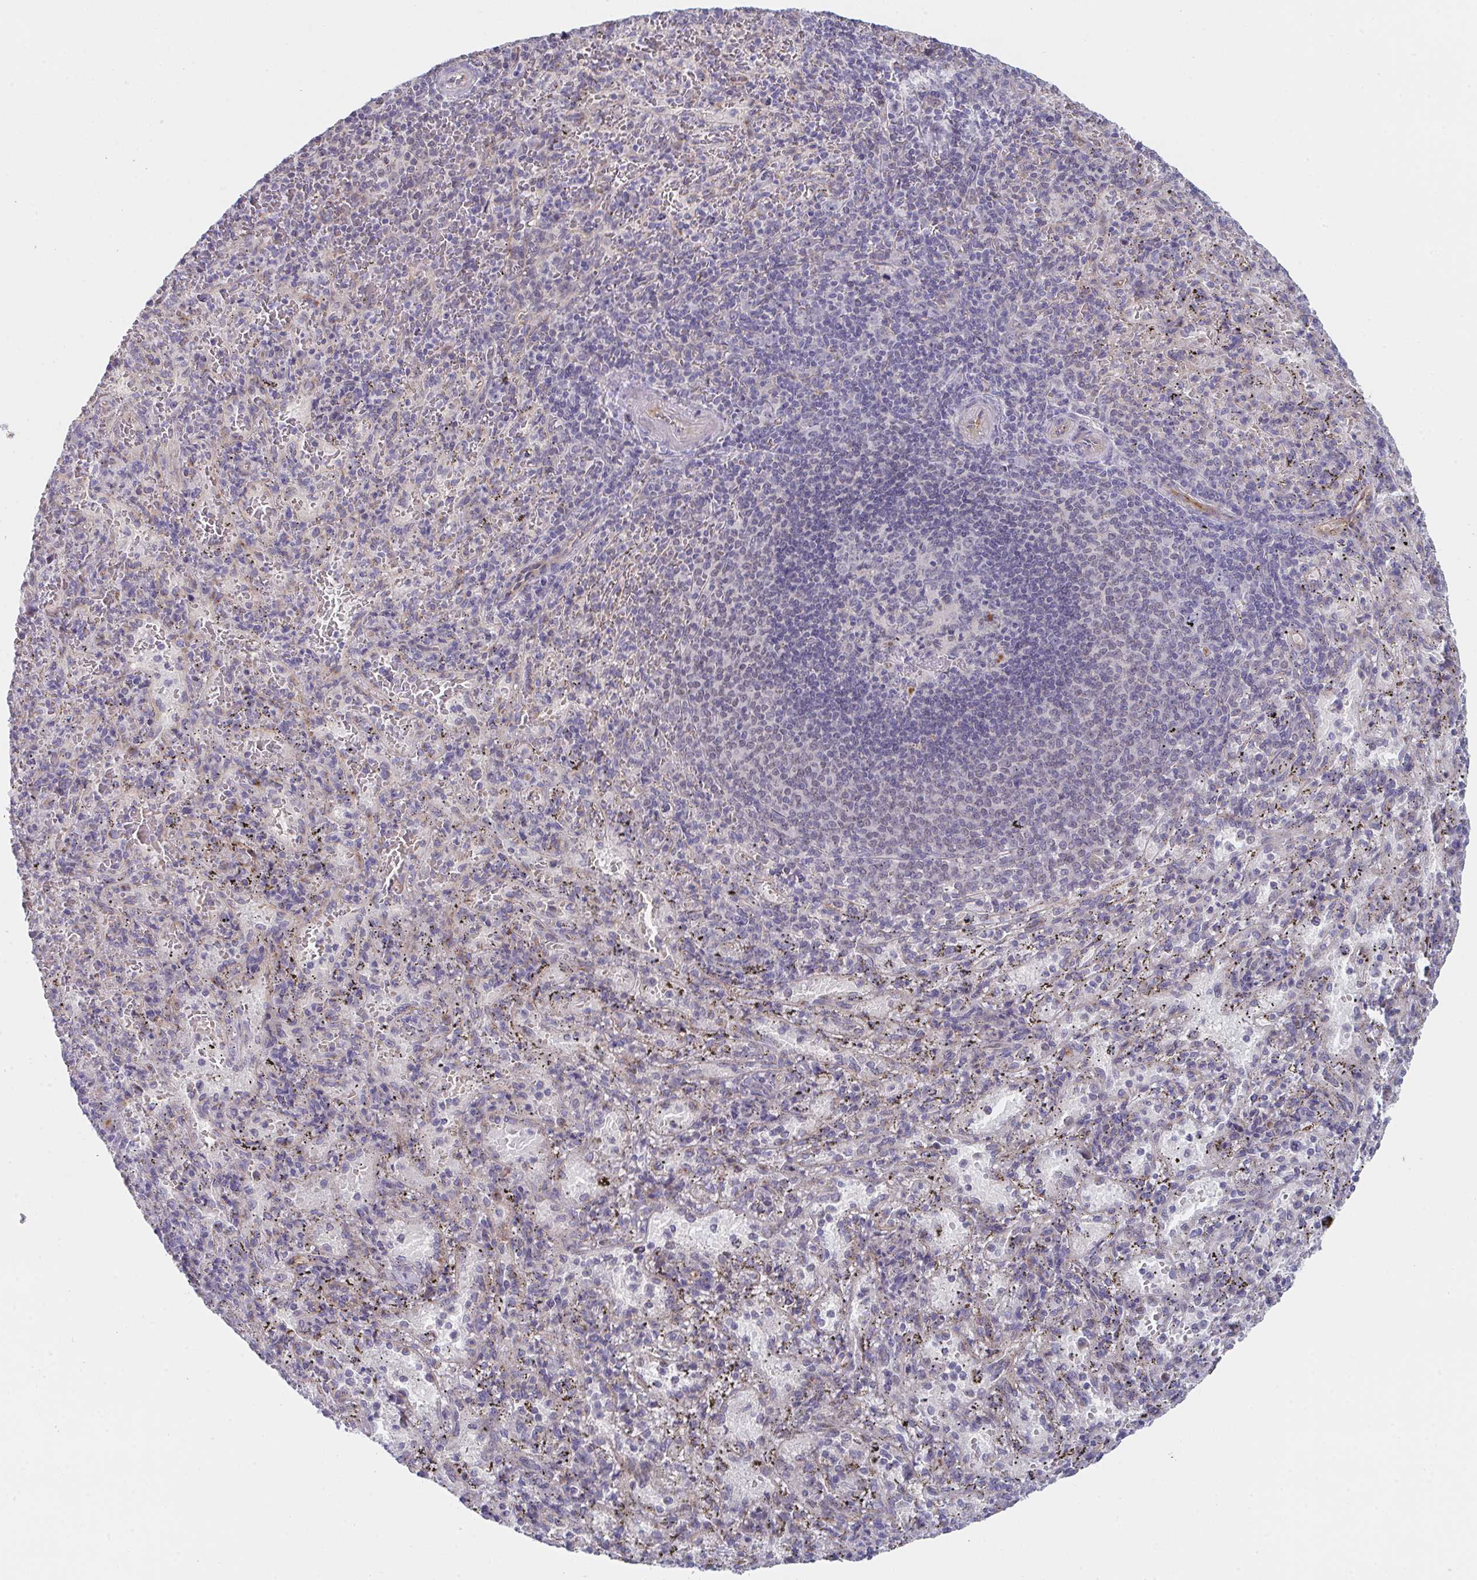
{"staining": {"intensity": "negative", "quantity": "none", "location": "none"}, "tissue": "spleen", "cell_type": "Cells in red pulp", "image_type": "normal", "snomed": [{"axis": "morphology", "description": "Normal tissue, NOS"}, {"axis": "topography", "description": "Spleen"}], "caption": "This is a histopathology image of immunohistochemistry (IHC) staining of unremarkable spleen, which shows no staining in cells in red pulp.", "gene": "VWDE", "patient": {"sex": "male", "age": 57}}